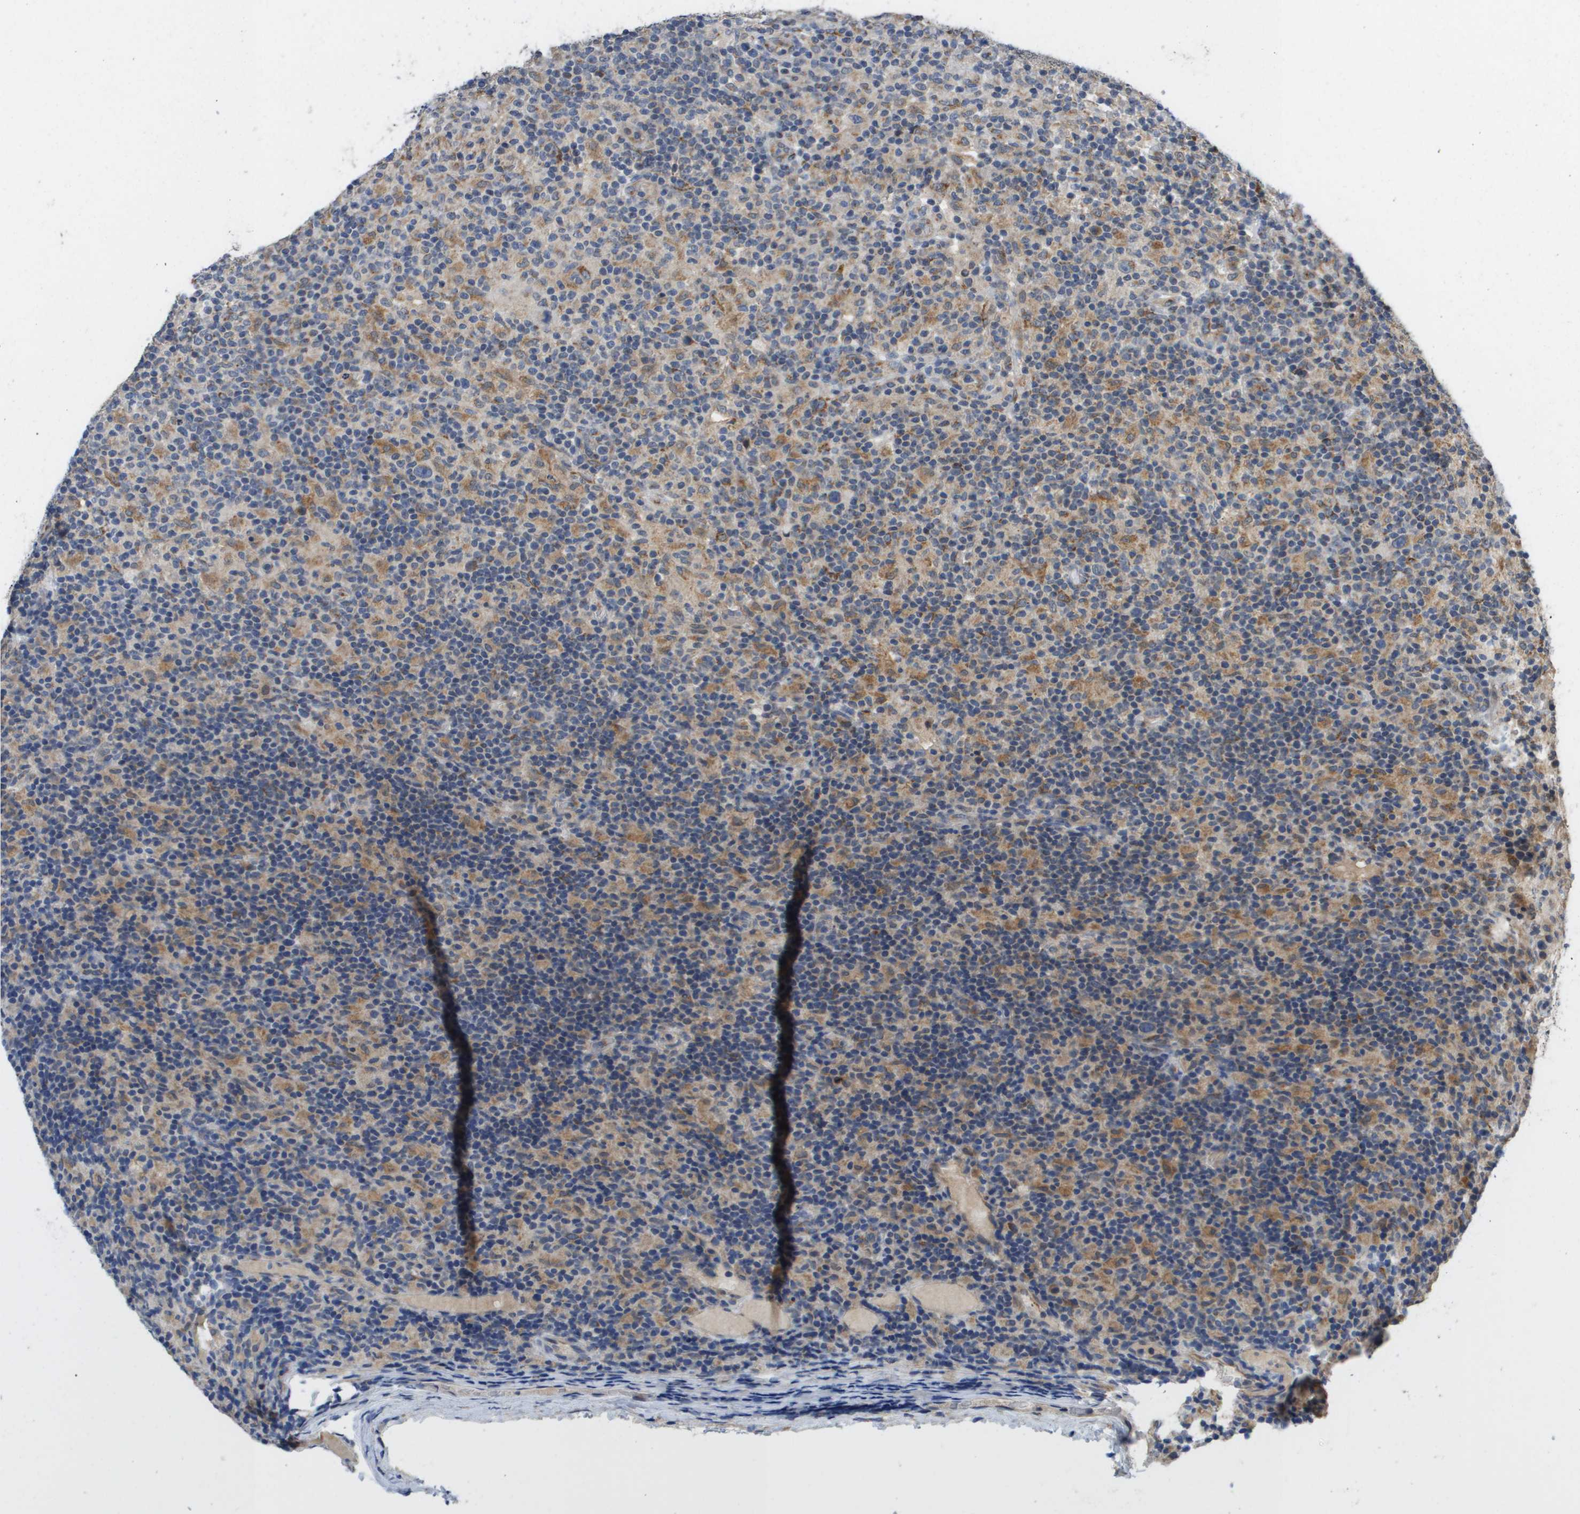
{"staining": {"intensity": "moderate", "quantity": "25%-75%", "location": "cytoplasmic/membranous"}, "tissue": "lymphoma", "cell_type": "Tumor cells", "image_type": "cancer", "snomed": [{"axis": "morphology", "description": "Hodgkin's disease, NOS"}, {"axis": "topography", "description": "Lymph node"}], "caption": "Immunohistochemistry of Hodgkin's disease shows medium levels of moderate cytoplasmic/membranous staining in about 25%-75% of tumor cells.", "gene": "PCK1", "patient": {"sex": "male", "age": 70}}